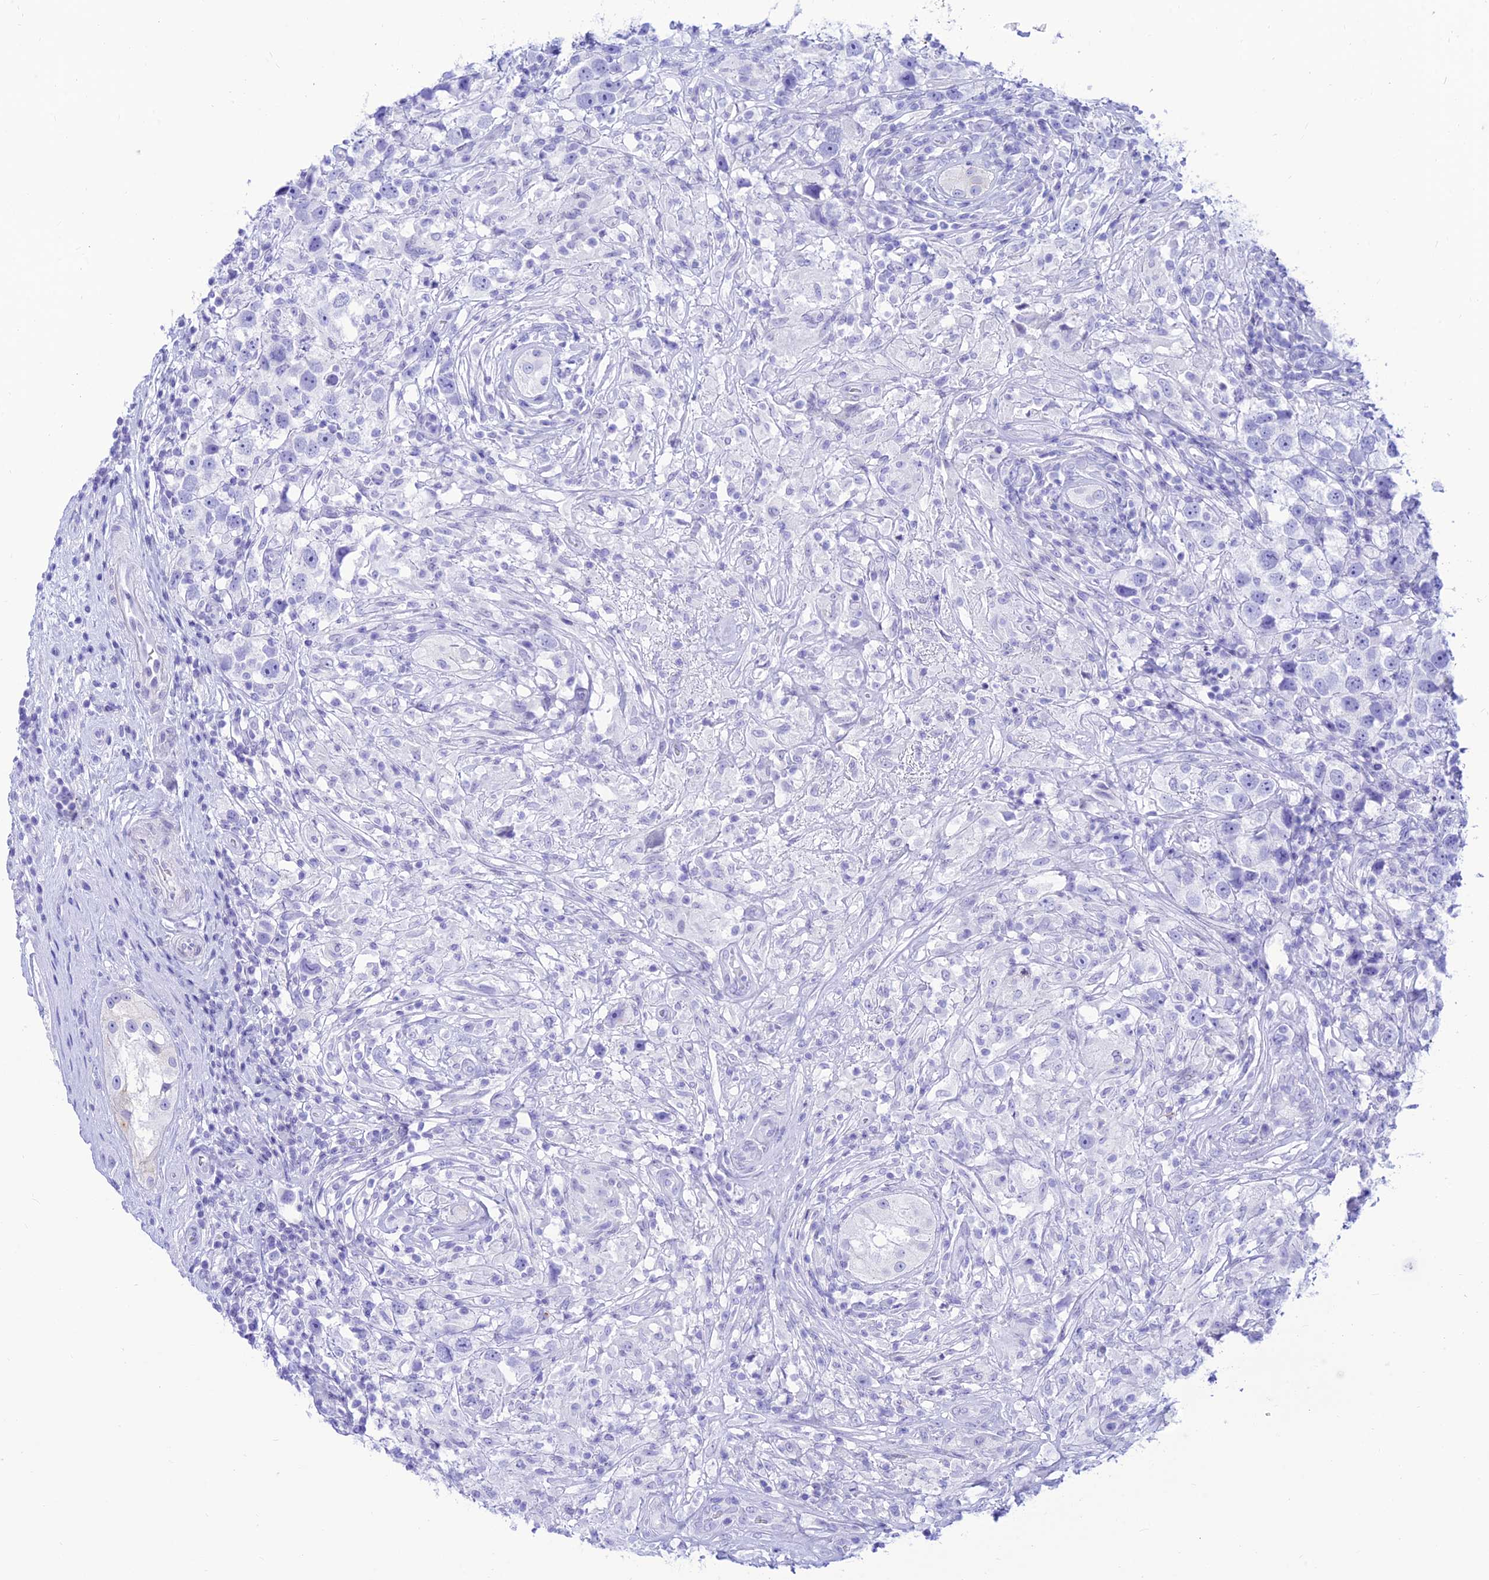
{"staining": {"intensity": "negative", "quantity": "none", "location": "none"}, "tissue": "testis cancer", "cell_type": "Tumor cells", "image_type": "cancer", "snomed": [{"axis": "morphology", "description": "Seminoma, NOS"}, {"axis": "topography", "description": "Testis"}], "caption": "This is an immunohistochemistry (IHC) histopathology image of testis cancer (seminoma). There is no positivity in tumor cells.", "gene": "PRNP", "patient": {"sex": "male", "age": 49}}